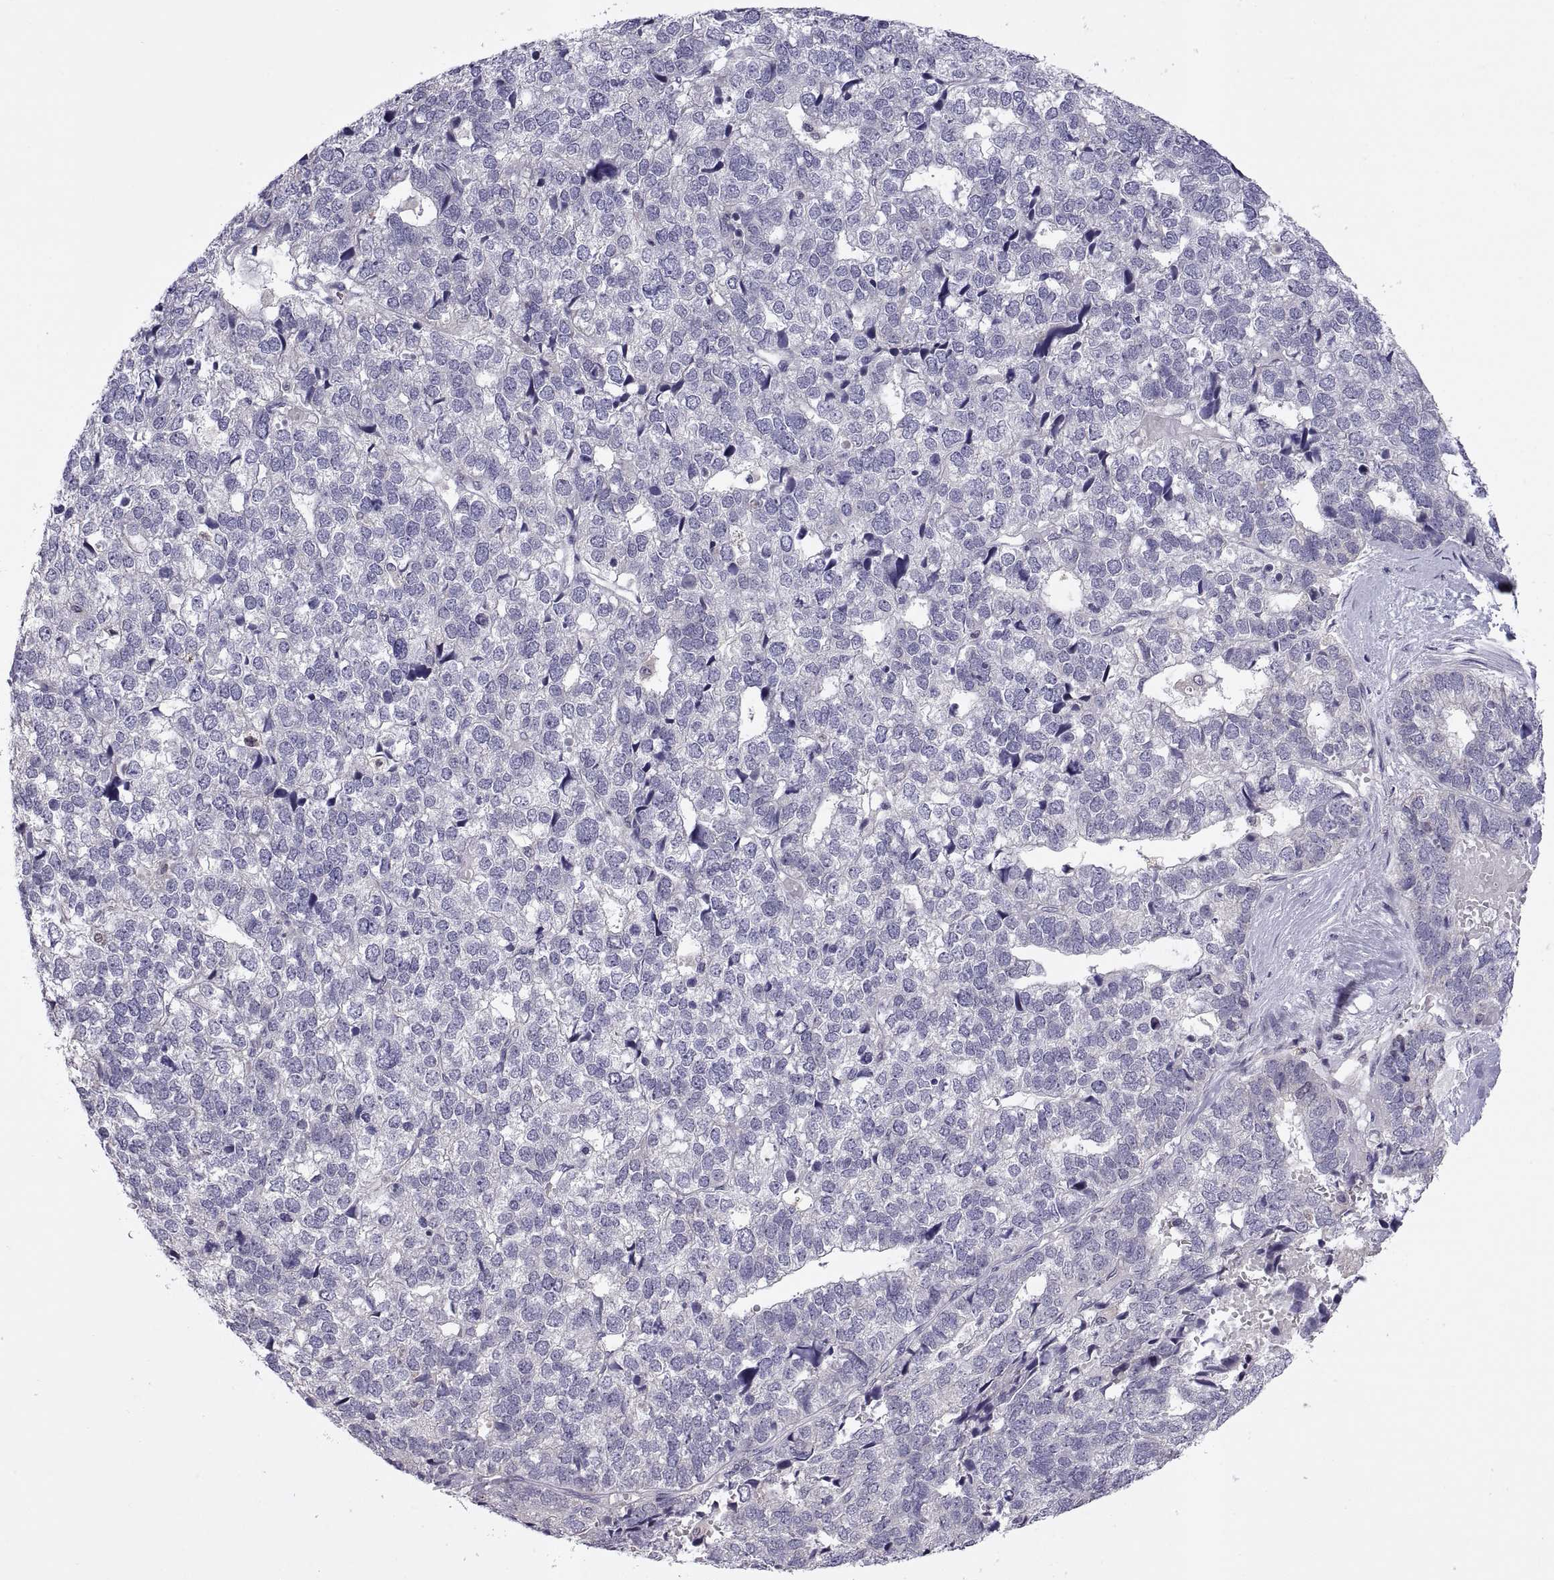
{"staining": {"intensity": "negative", "quantity": "none", "location": "none"}, "tissue": "stomach cancer", "cell_type": "Tumor cells", "image_type": "cancer", "snomed": [{"axis": "morphology", "description": "Adenocarcinoma, NOS"}, {"axis": "topography", "description": "Stomach"}], "caption": "This is an IHC micrograph of stomach cancer. There is no staining in tumor cells.", "gene": "FGF9", "patient": {"sex": "male", "age": 69}}